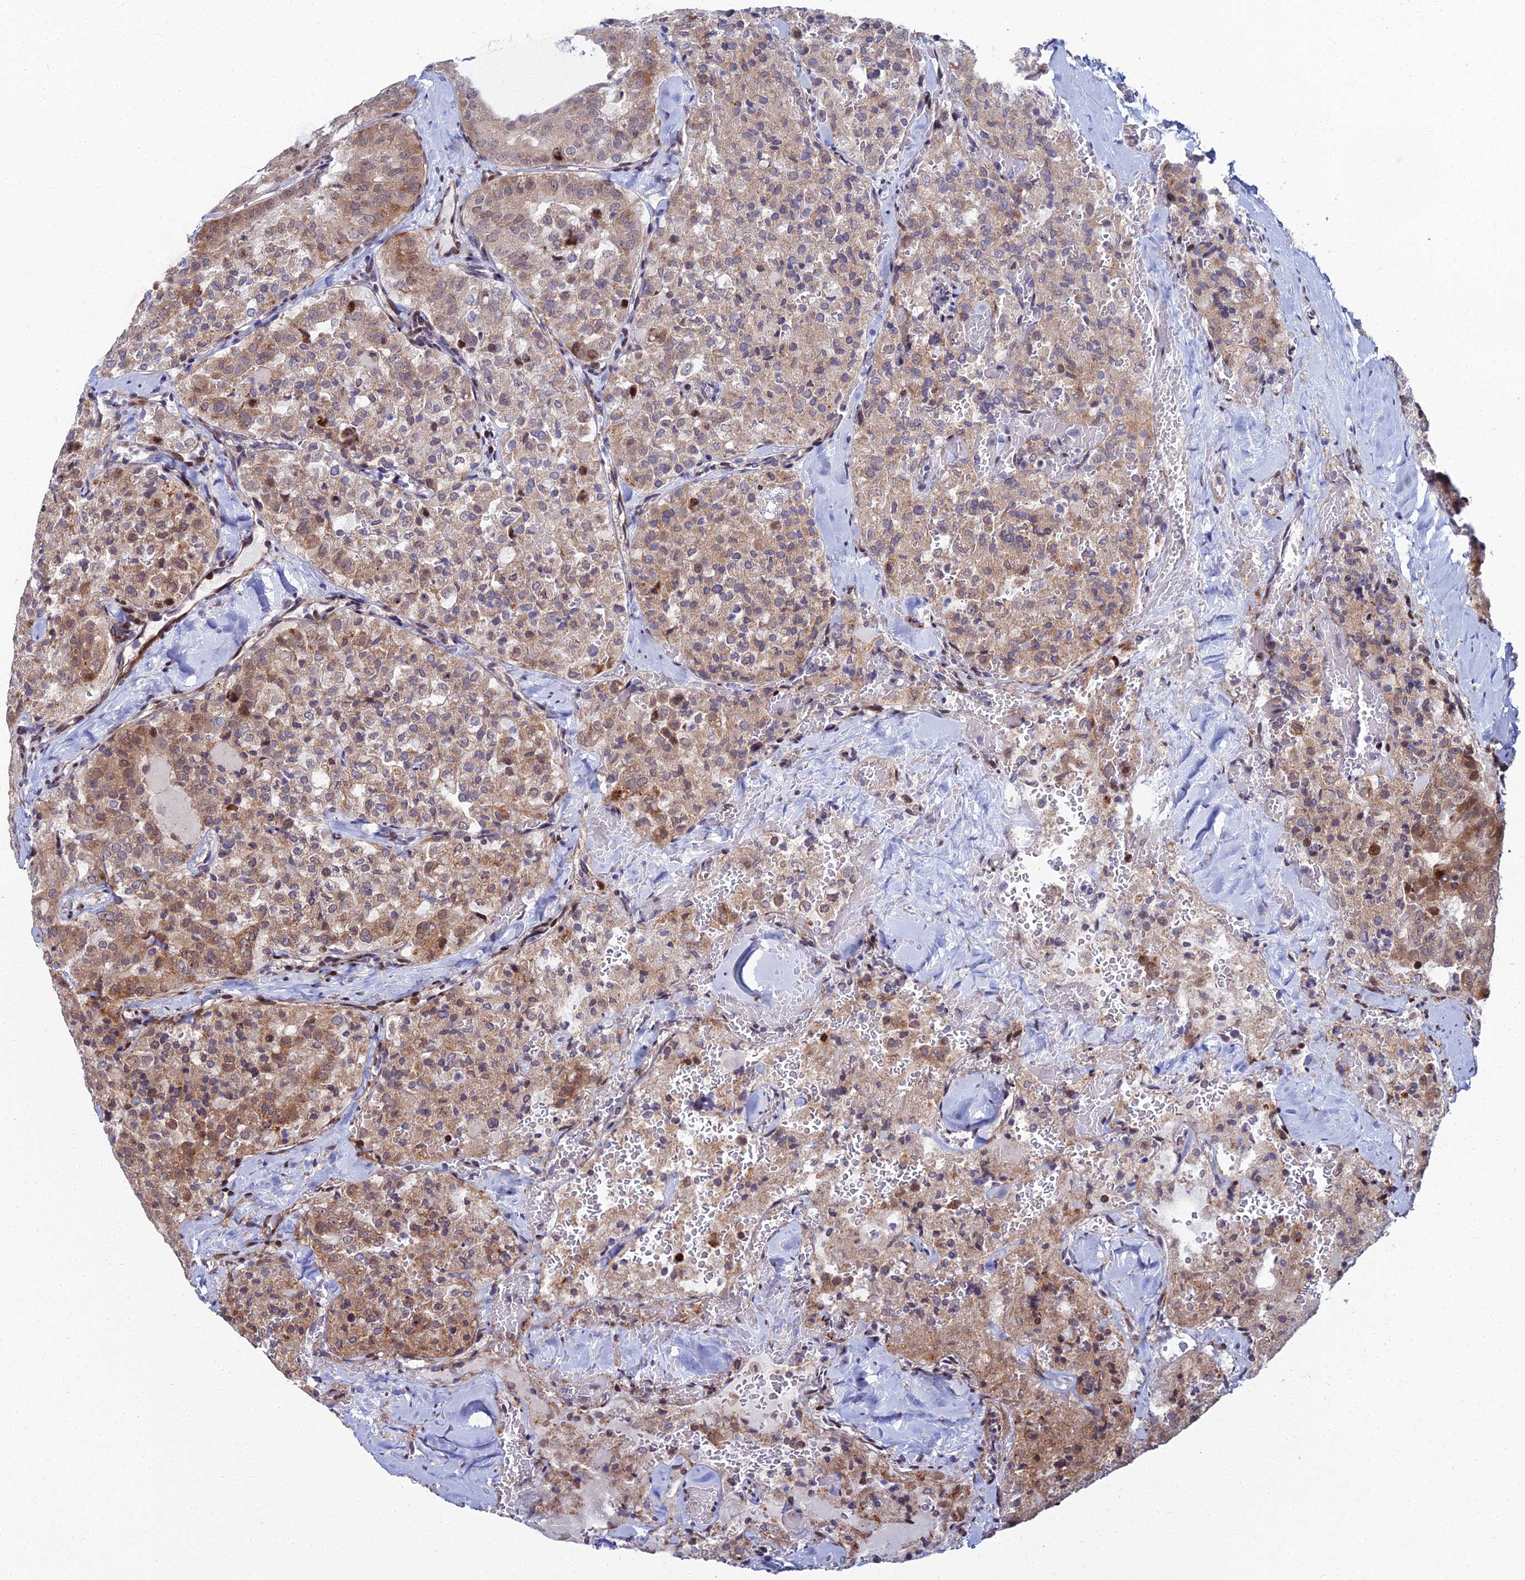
{"staining": {"intensity": "moderate", "quantity": ">75%", "location": "cytoplasmic/membranous,nuclear"}, "tissue": "thyroid cancer", "cell_type": "Tumor cells", "image_type": "cancer", "snomed": [{"axis": "morphology", "description": "Follicular adenoma carcinoma, NOS"}, {"axis": "topography", "description": "Thyroid gland"}], "caption": "IHC image of neoplastic tissue: human thyroid cancer (follicular adenoma carcinoma) stained using immunohistochemistry displays medium levels of moderate protein expression localized specifically in the cytoplasmic/membranous and nuclear of tumor cells, appearing as a cytoplasmic/membranous and nuclear brown color.", "gene": "ZNF668", "patient": {"sex": "male", "age": 75}}